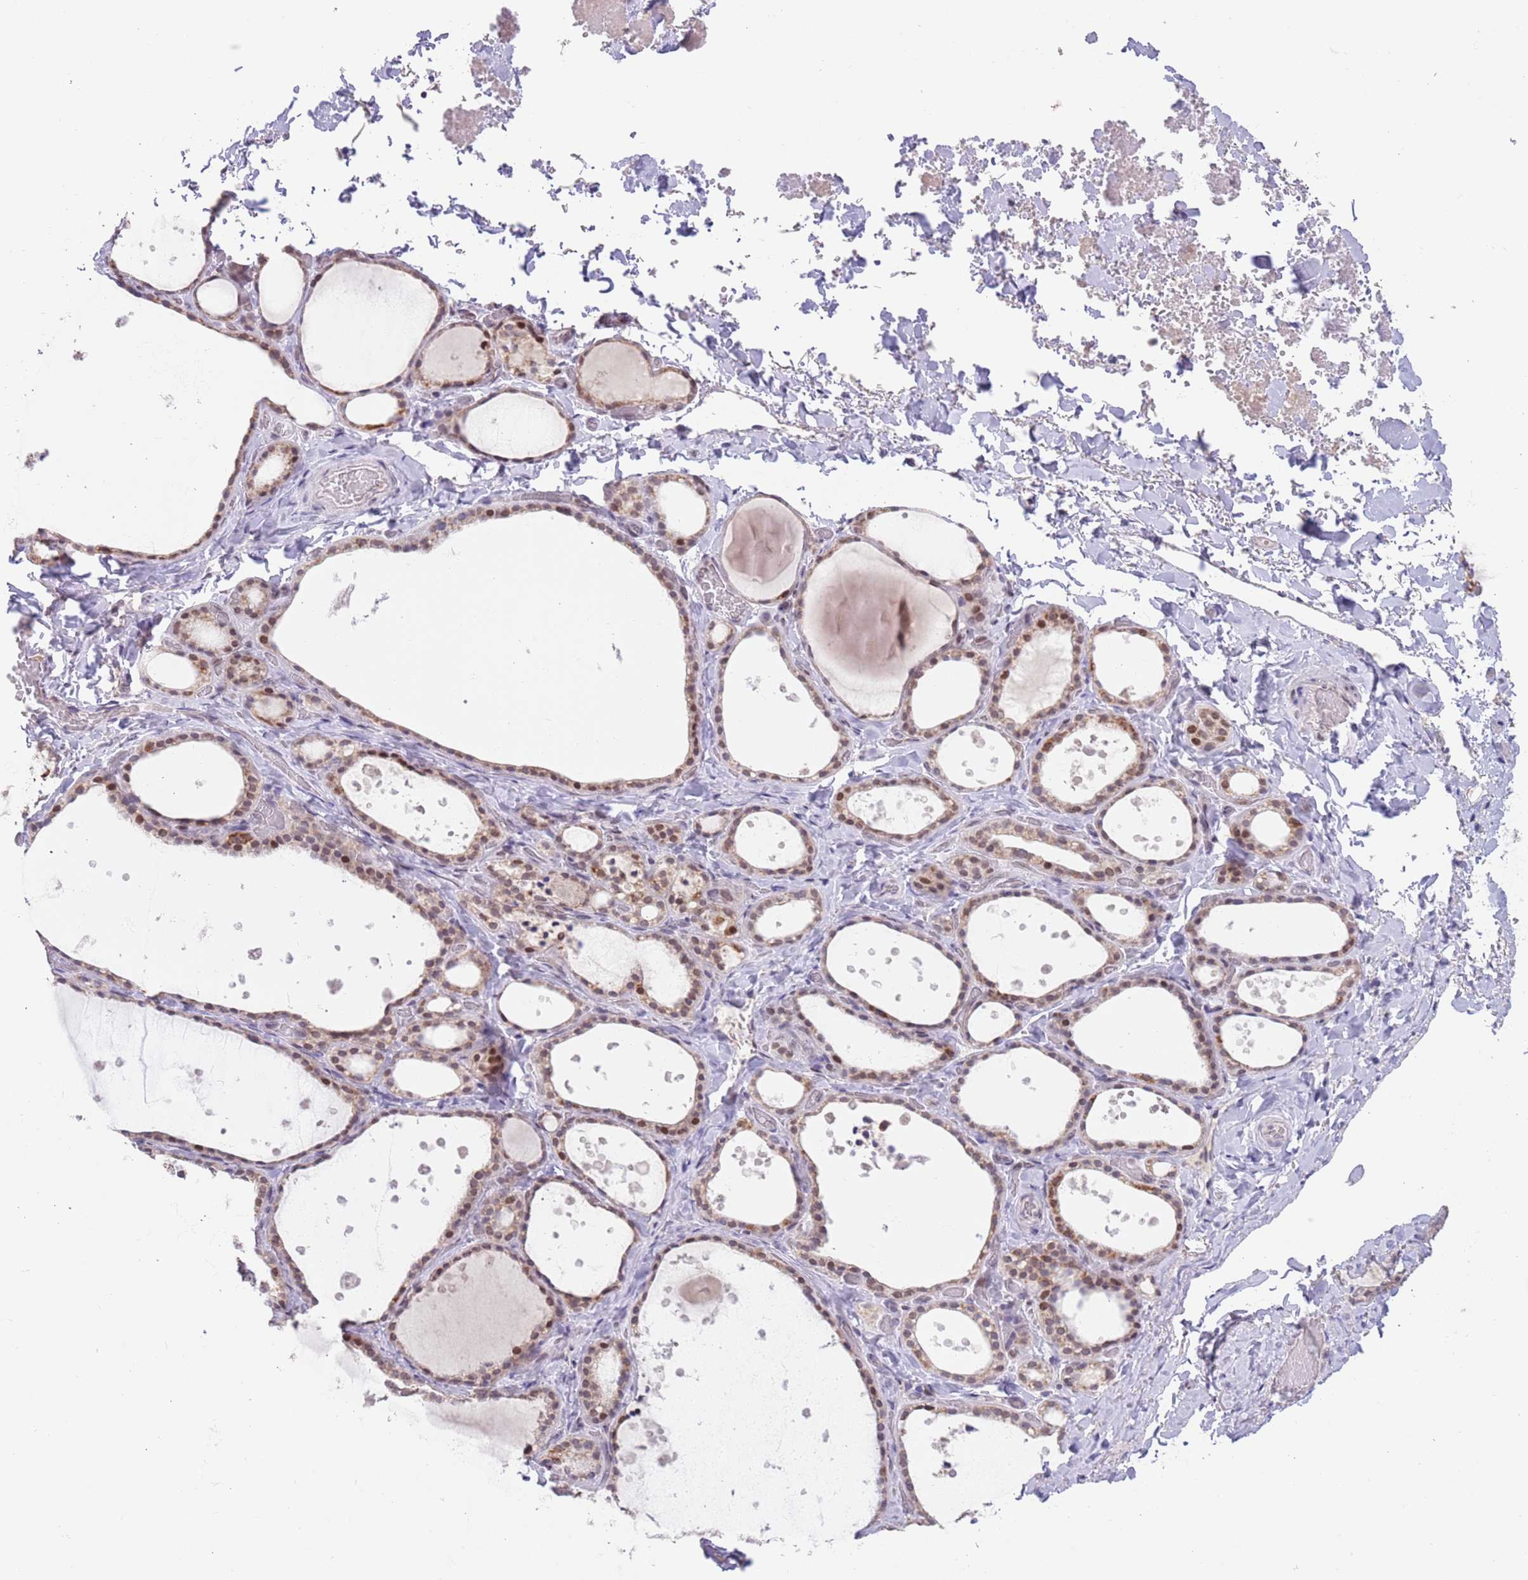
{"staining": {"intensity": "moderate", "quantity": "25%-75%", "location": "cytoplasmic/membranous,nuclear"}, "tissue": "thyroid gland", "cell_type": "Glandular cells", "image_type": "normal", "snomed": [{"axis": "morphology", "description": "Normal tissue, NOS"}, {"axis": "topography", "description": "Thyroid gland"}], "caption": "Protein analysis of normal thyroid gland displays moderate cytoplasmic/membranous,nuclear expression in approximately 25%-75% of glandular cells.", "gene": "TIMM13", "patient": {"sex": "female", "age": 44}}